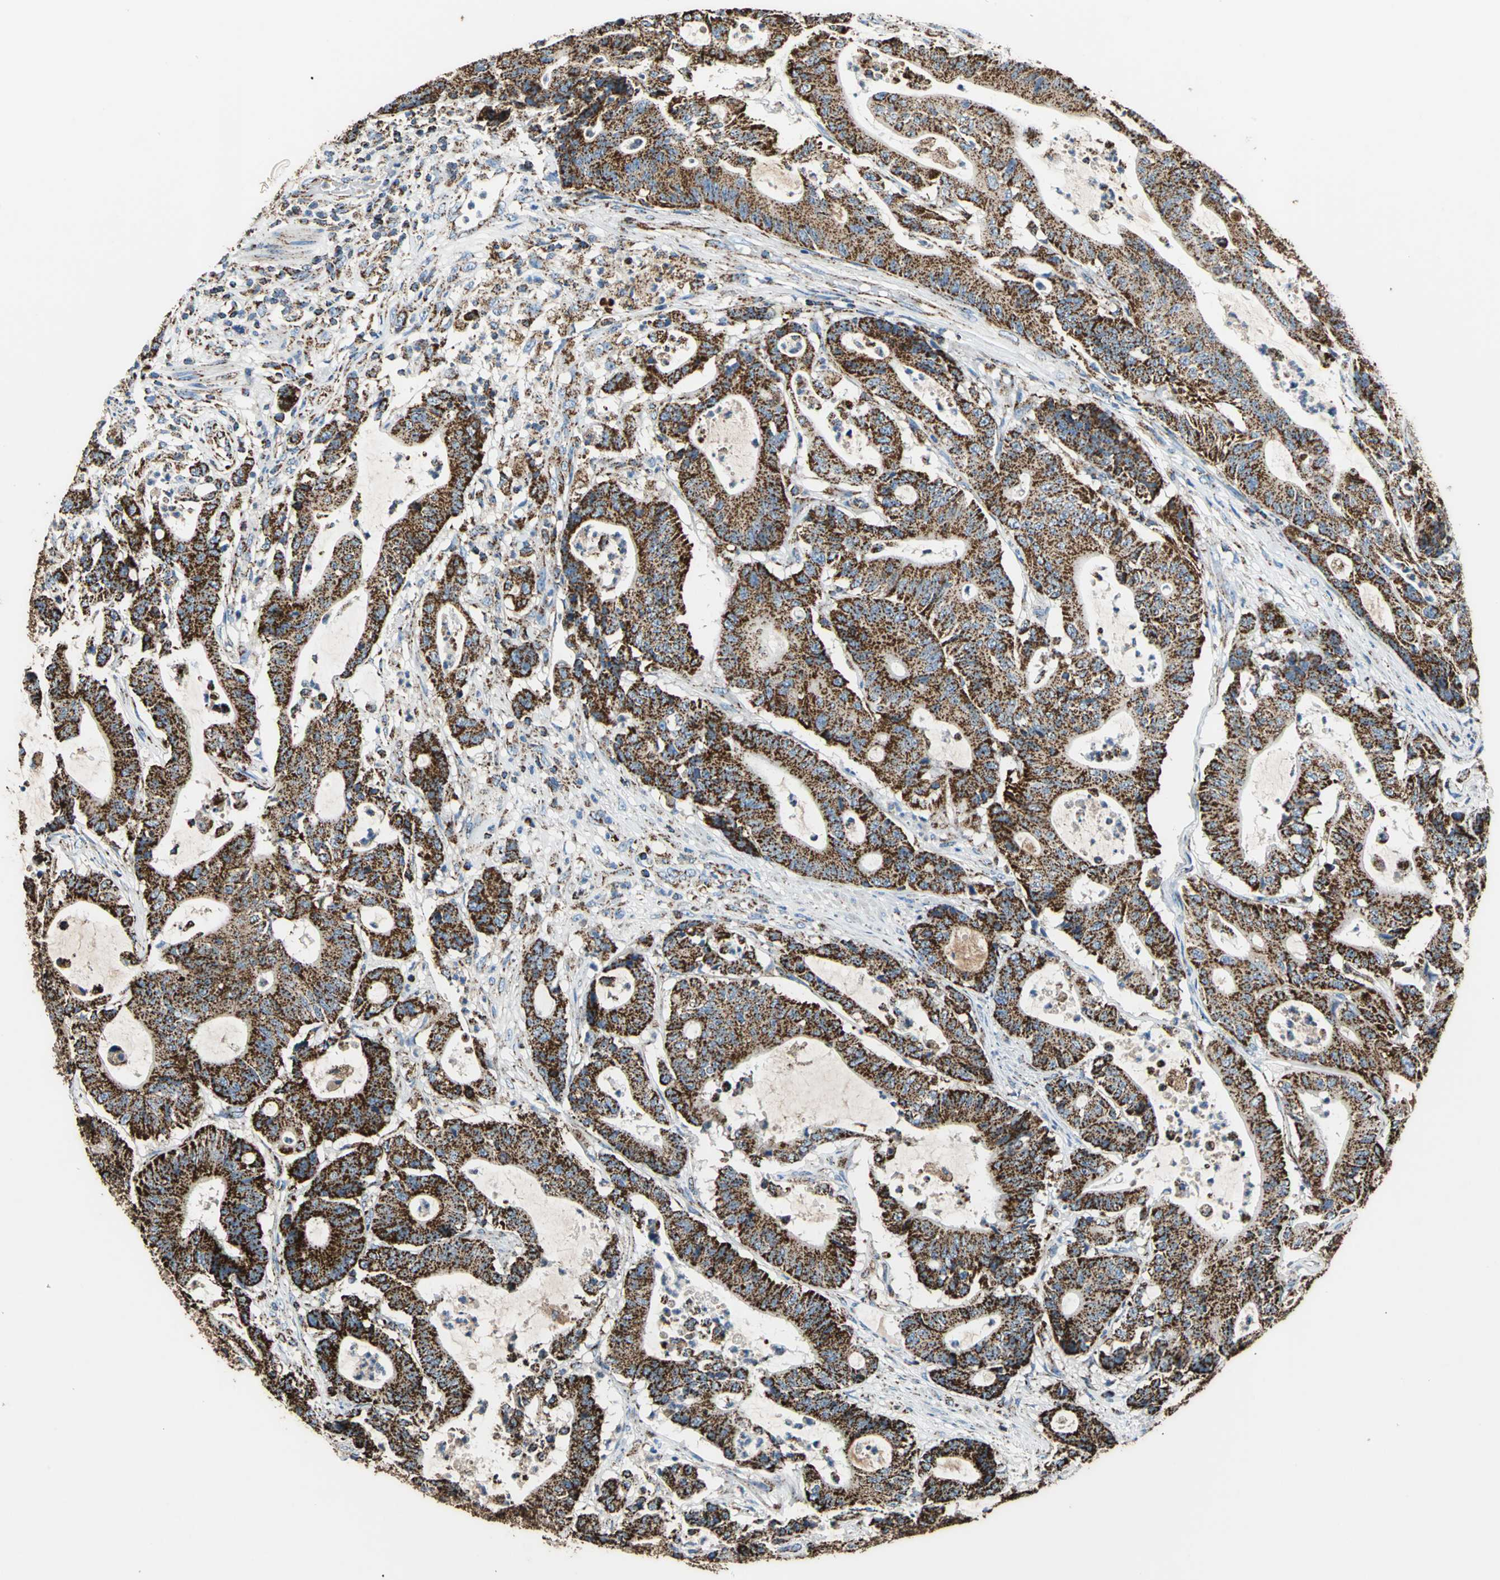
{"staining": {"intensity": "strong", "quantity": ">75%", "location": "cytoplasmic/membranous"}, "tissue": "colorectal cancer", "cell_type": "Tumor cells", "image_type": "cancer", "snomed": [{"axis": "morphology", "description": "Adenocarcinoma, NOS"}, {"axis": "topography", "description": "Colon"}], "caption": "The photomicrograph reveals immunohistochemical staining of colorectal cancer (adenocarcinoma). There is strong cytoplasmic/membranous positivity is seen in about >75% of tumor cells. (DAB IHC with brightfield microscopy, high magnification).", "gene": "ECH1", "patient": {"sex": "female", "age": 84}}